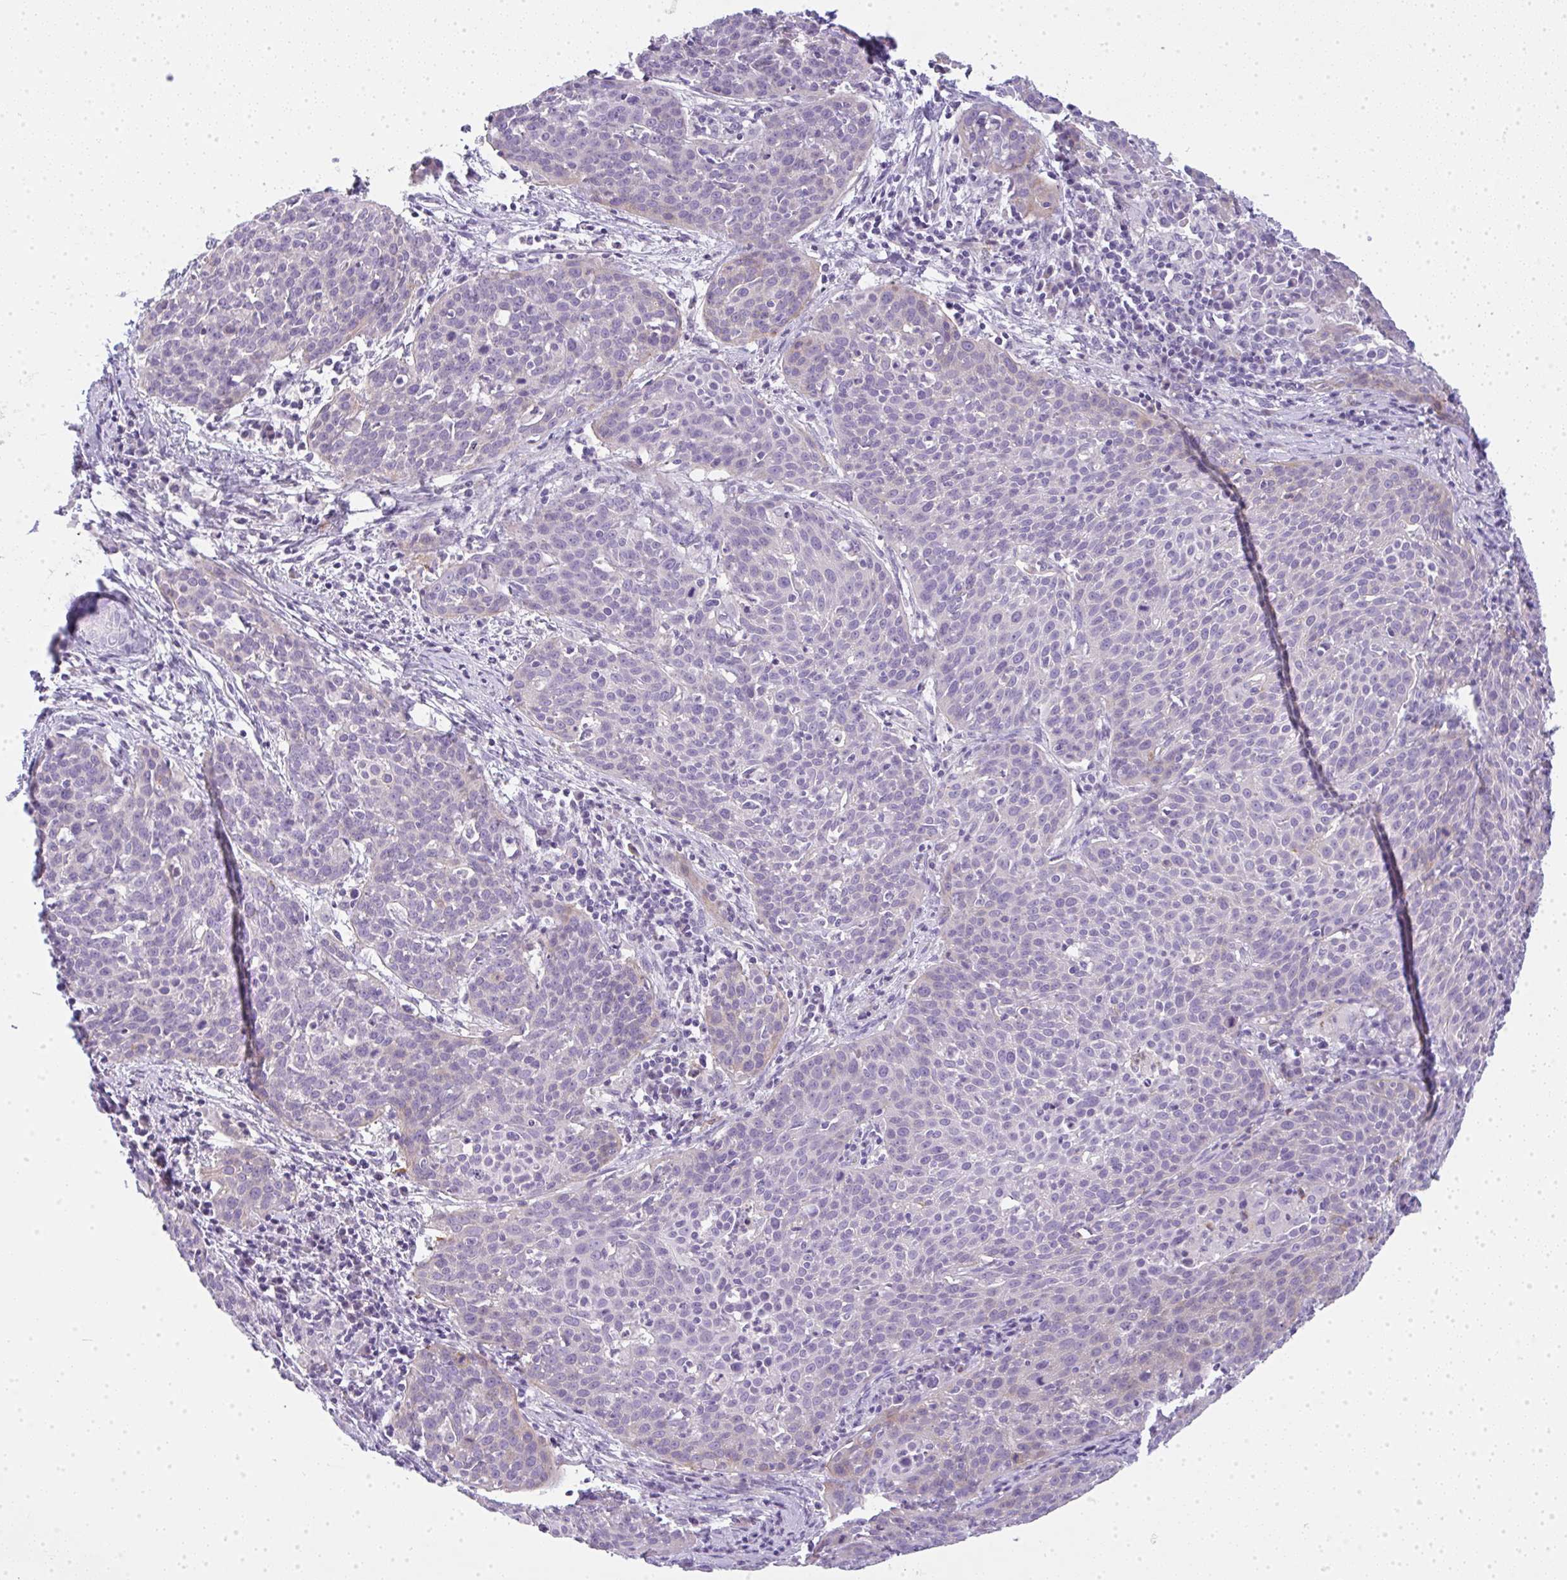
{"staining": {"intensity": "moderate", "quantity": "<25%", "location": "cytoplasmic/membranous"}, "tissue": "cervical cancer", "cell_type": "Tumor cells", "image_type": "cancer", "snomed": [{"axis": "morphology", "description": "Squamous cell carcinoma, NOS"}, {"axis": "topography", "description": "Cervix"}], "caption": "IHC staining of cervical cancer, which shows low levels of moderate cytoplasmic/membranous expression in approximately <25% of tumor cells indicating moderate cytoplasmic/membranous protein staining. The staining was performed using DAB (3,3'-diaminobenzidine) (brown) for protein detection and nuclei were counterstained in hematoxylin (blue).", "gene": "LPAR4", "patient": {"sex": "female", "age": 38}}